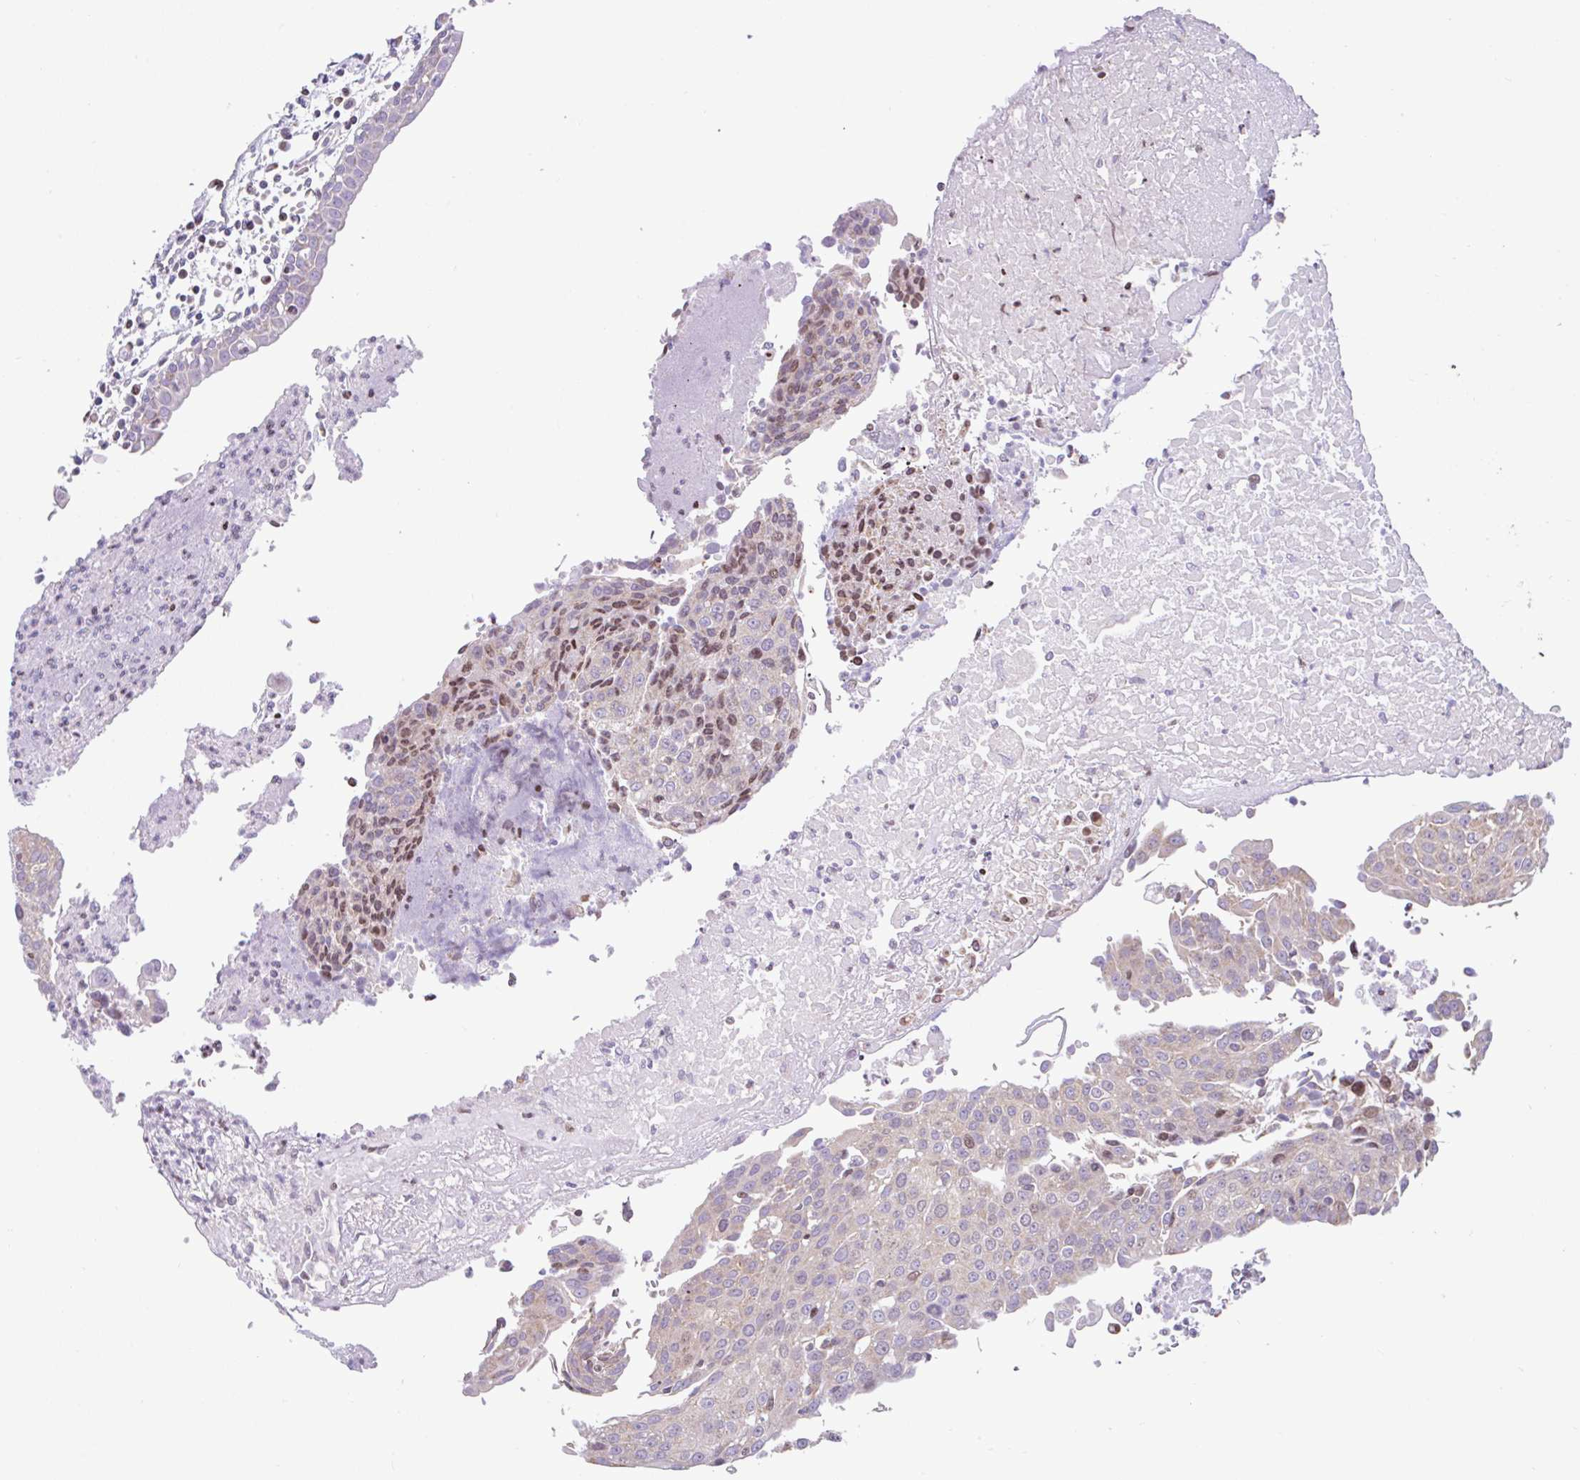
{"staining": {"intensity": "weak", "quantity": "<25%", "location": "cytoplasmic/membranous"}, "tissue": "urothelial cancer", "cell_type": "Tumor cells", "image_type": "cancer", "snomed": [{"axis": "morphology", "description": "Urothelial carcinoma, High grade"}, {"axis": "topography", "description": "Urinary bladder"}], "caption": "The micrograph exhibits no significant positivity in tumor cells of urothelial carcinoma (high-grade).", "gene": "FIGNL1", "patient": {"sex": "female", "age": 85}}